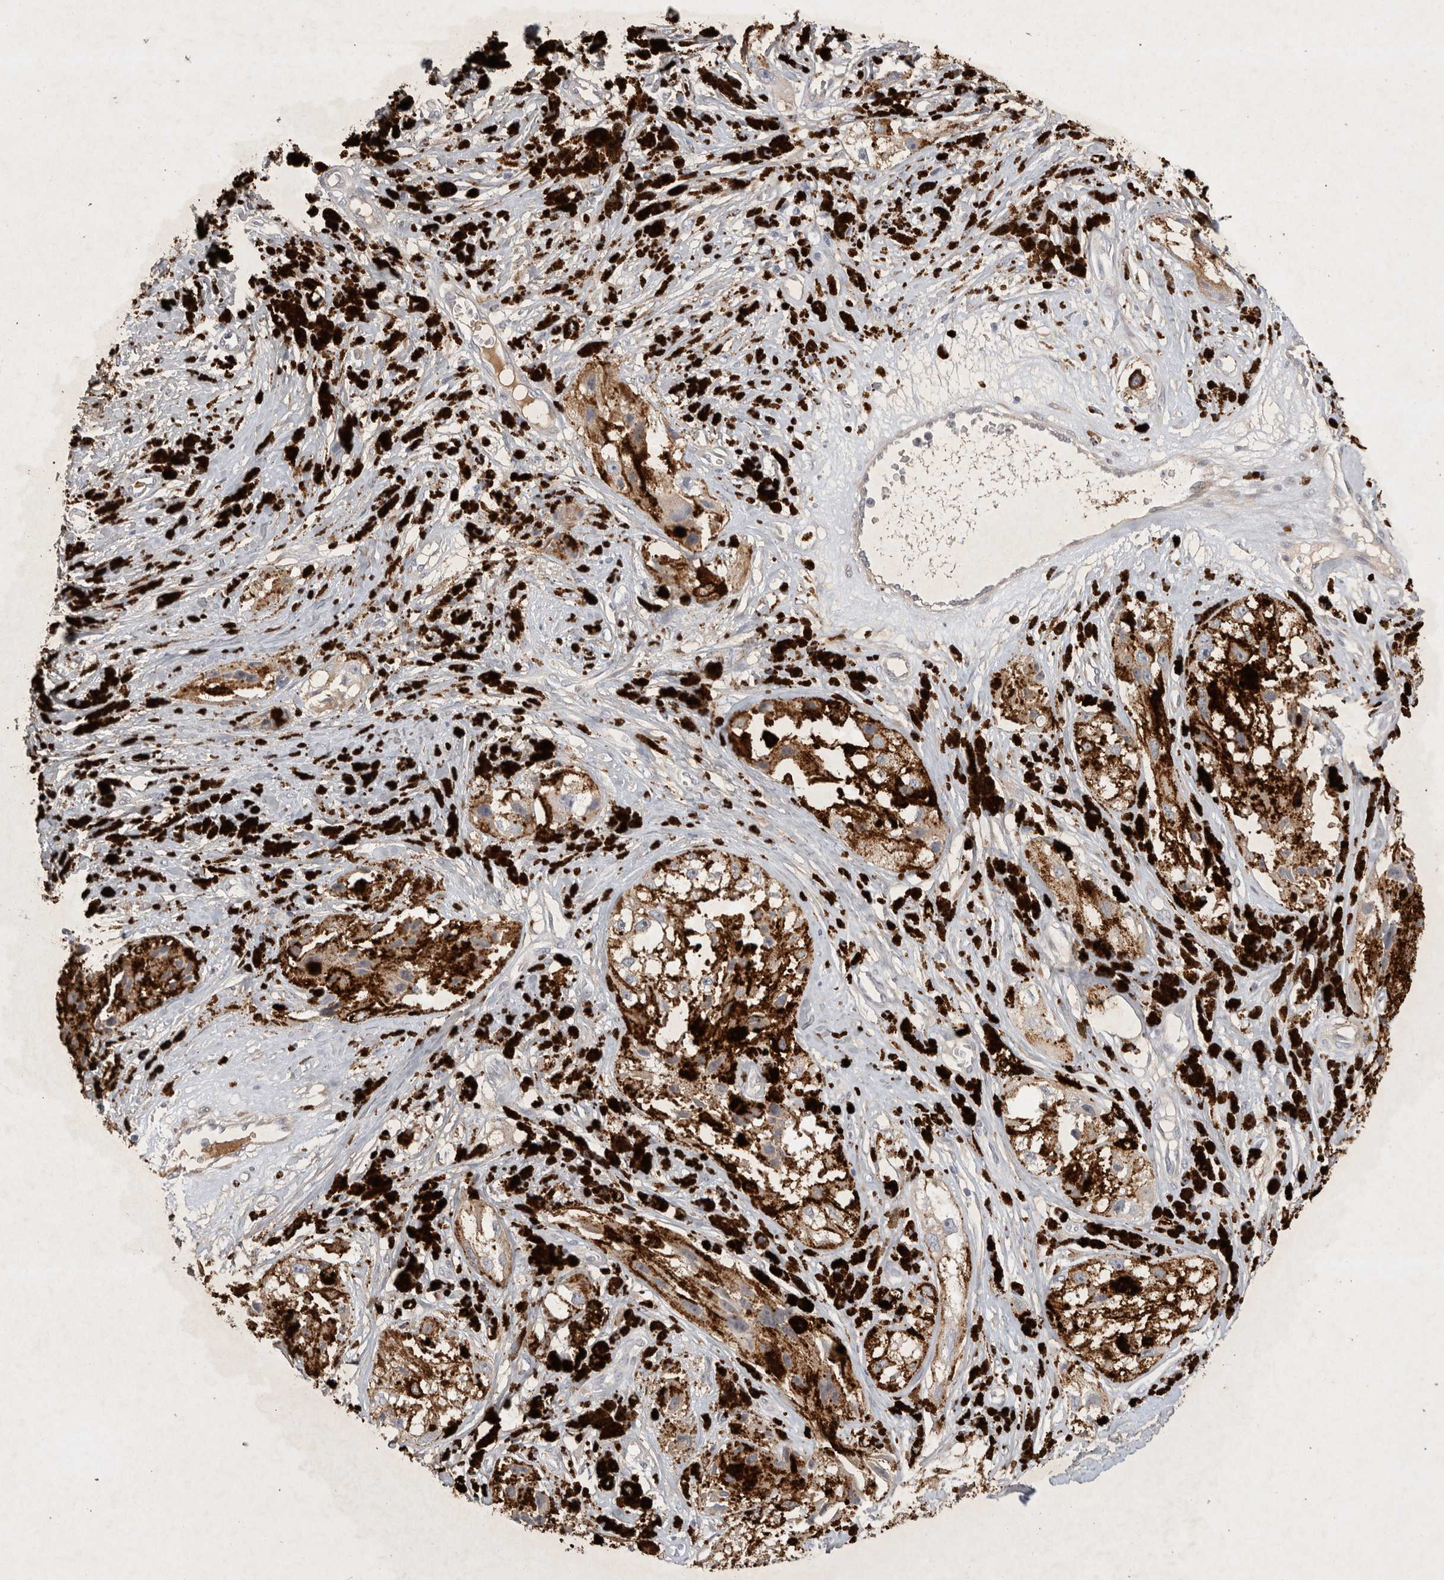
{"staining": {"intensity": "negative", "quantity": "none", "location": "none"}, "tissue": "melanoma", "cell_type": "Tumor cells", "image_type": "cancer", "snomed": [{"axis": "morphology", "description": "Malignant melanoma, NOS"}, {"axis": "topography", "description": "Skin"}], "caption": "Protein analysis of malignant melanoma shows no significant staining in tumor cells. The staining is performed using DAB brown chromogen with nuclei counter-stained in using hematoxylin.", "gene": "BZW2", "patient": {"sex": "male", "age": 88}}